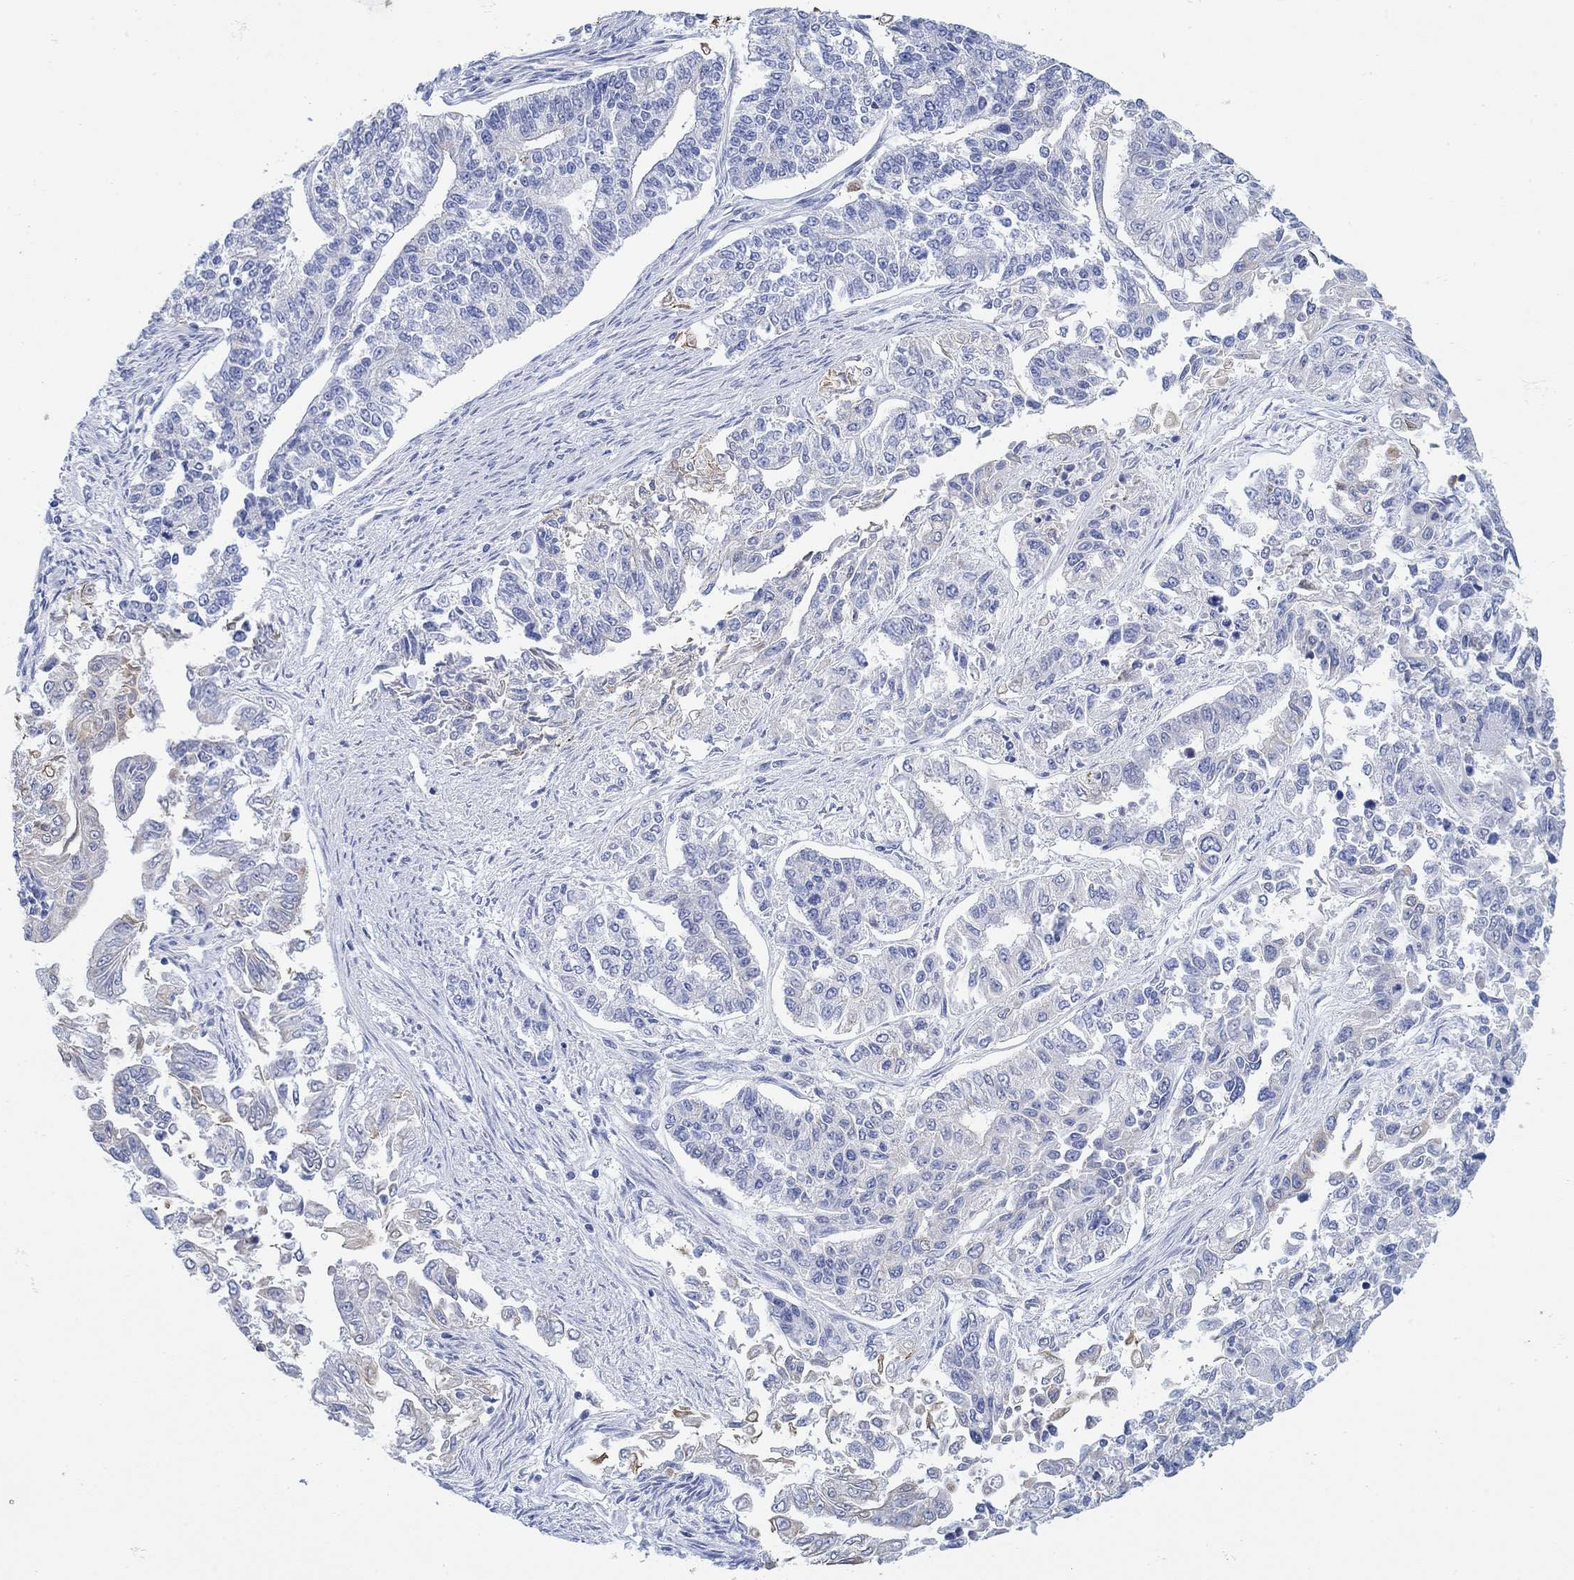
{"staining": {"intensity": "negative", "quantity": "none", "location": "none"}, "tissue": "endometrial cancer", "cell_type": "Tumor cells", "image_type": "cancer", "snomed": [{"axis": "morphology", "description": "Adenocarcinoma, NOS"}, {"axis": "topography", "description": "Uterus"}], "caption": "This is a micrograph of immunohistochemistry (IHC) staining of endometrial adenocarcinoma, which shows no expression in tumor cells.", "gene": "AK8", "patient": {"sex": "female", "age": 59}}